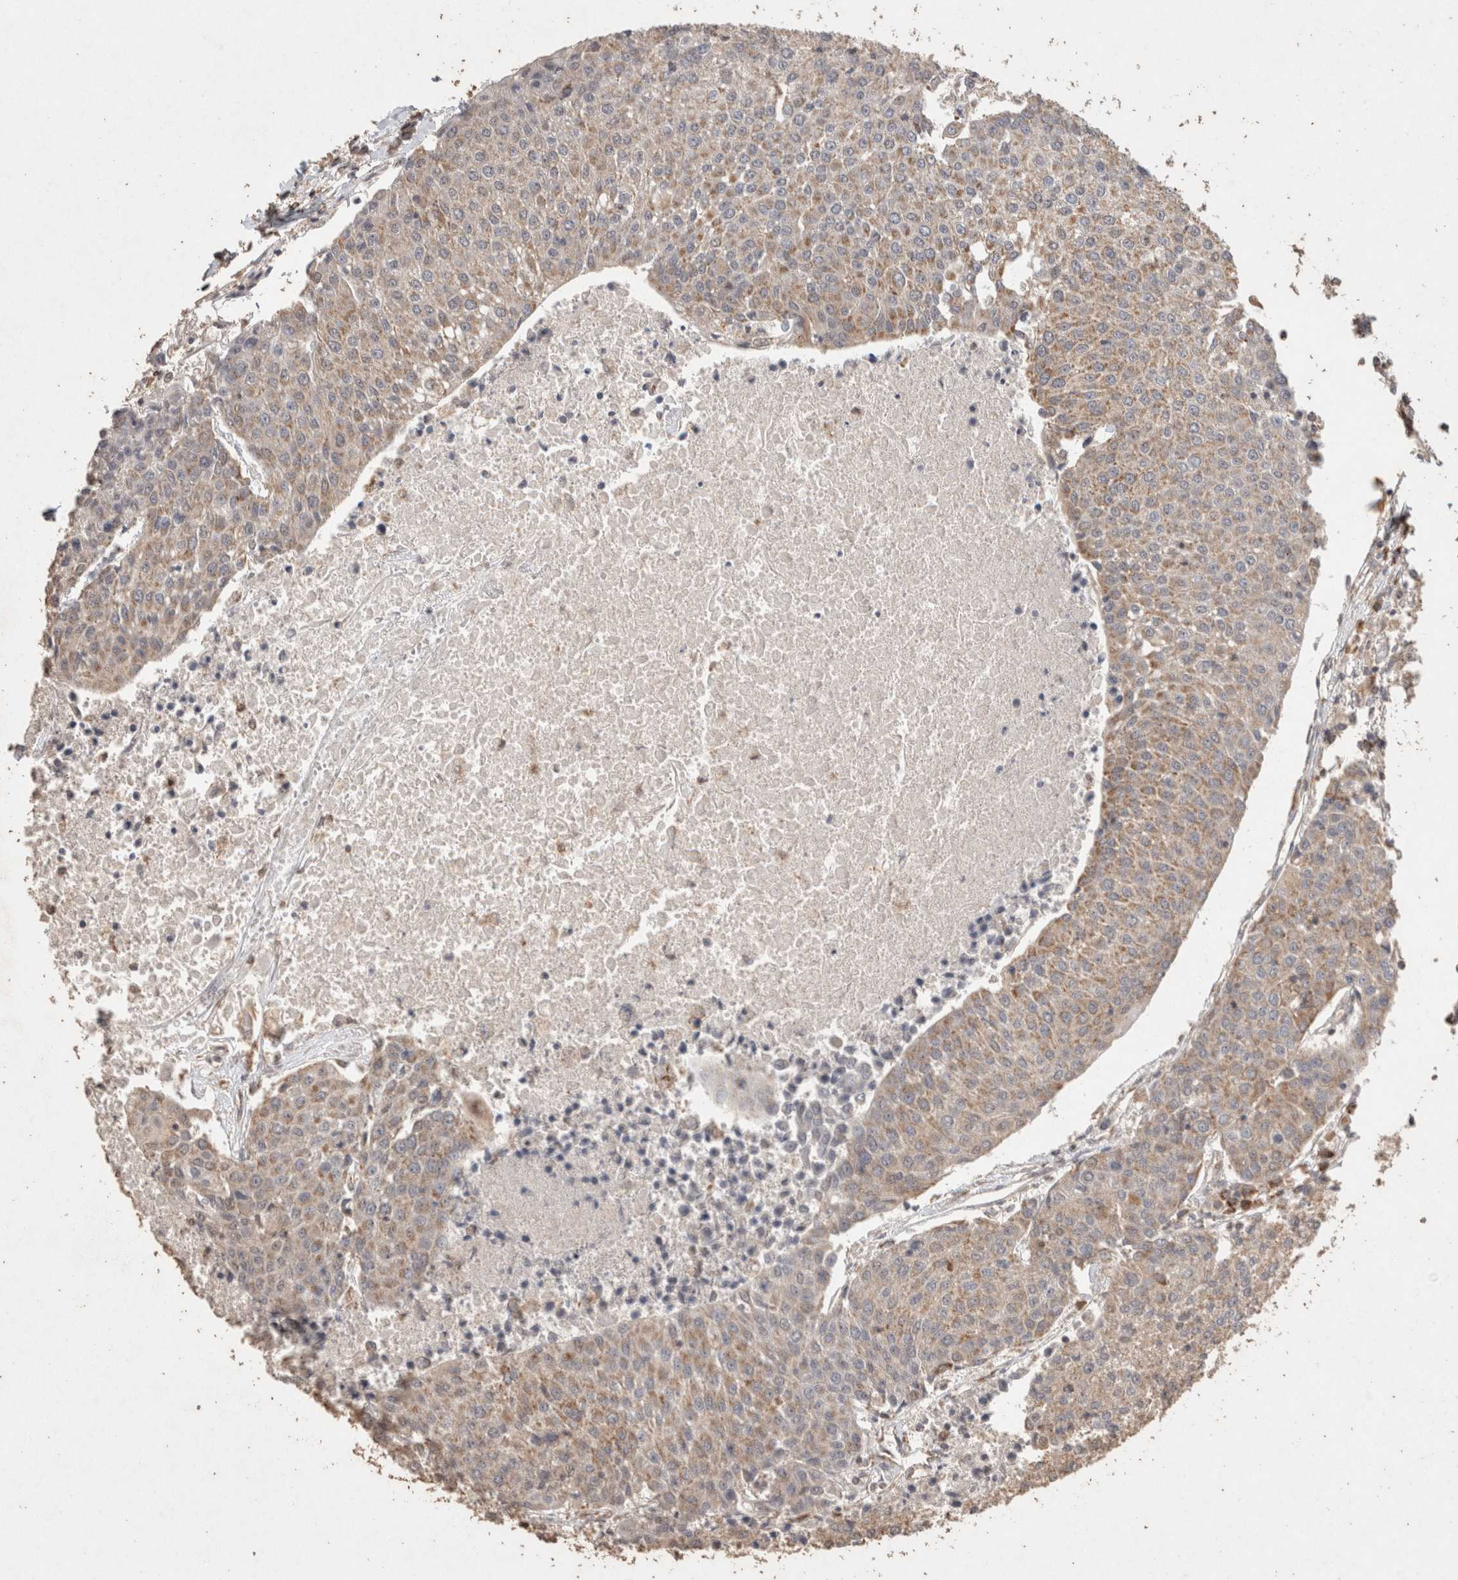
{"staining": {"intensity": "weak", "quantity": ">75%", "location": "cytoplasmic/membranous"}, "tissue": "urothelial cancer", "cell_type": "Tumor cells", "image_type": "cancer", "snomed": [{"axis": "morphology", "description": "Urothelial carcinoma, High grade"}, {"axis": "topography", "description": "Urinary bladder"}], "caption": "High-grade urothelial carcinoma stained with a protein marker demonstrates weak staining in tumor cells.", "gene": "ACADM", "patient": {"sex": "female", "age": 85}}